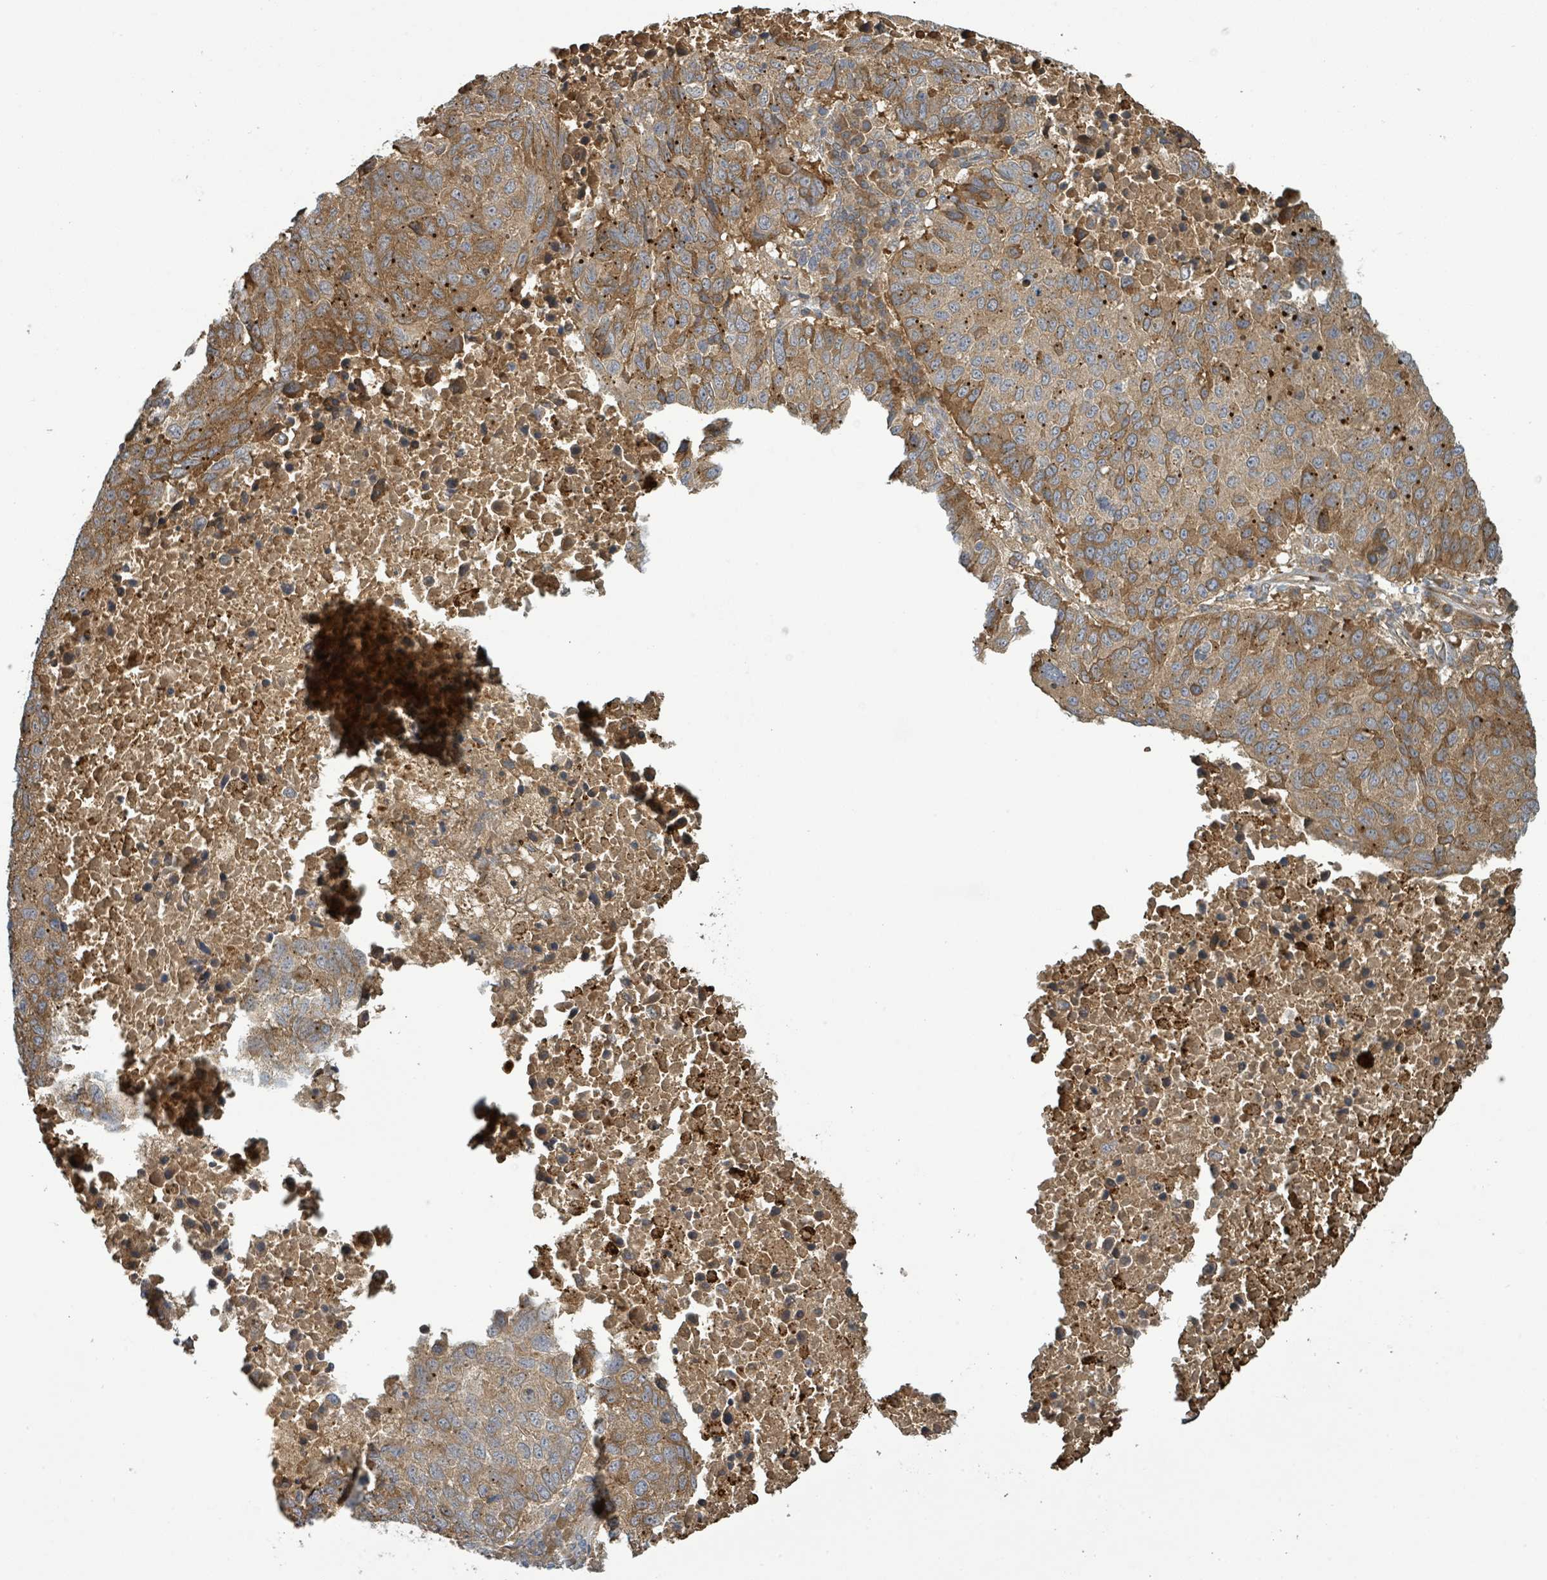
{"staining": {"intensity": "moderate", "quantity": ">75%", "location": "cytoplasmic/membranous"}, "tissue": "lung cancer", "cell_type": "Tumor cells", "image_type": "cancer", "snomed": [{"axis": "morphology", "description": "Squamous cell carcinoma, NOS"}, {"axis": "topography", "description": "Lung"}], "caption": "The immunohistochemical stain labels moderate cytoplasmic/membranous positivity in tumor cells of lung cancer (squamous cell carcinoma) tissue. (Brightfield microscopy of DAB IHC at high magnification).", "gene": "STARD4", "patient": {"sex": "male", "age": 73}}